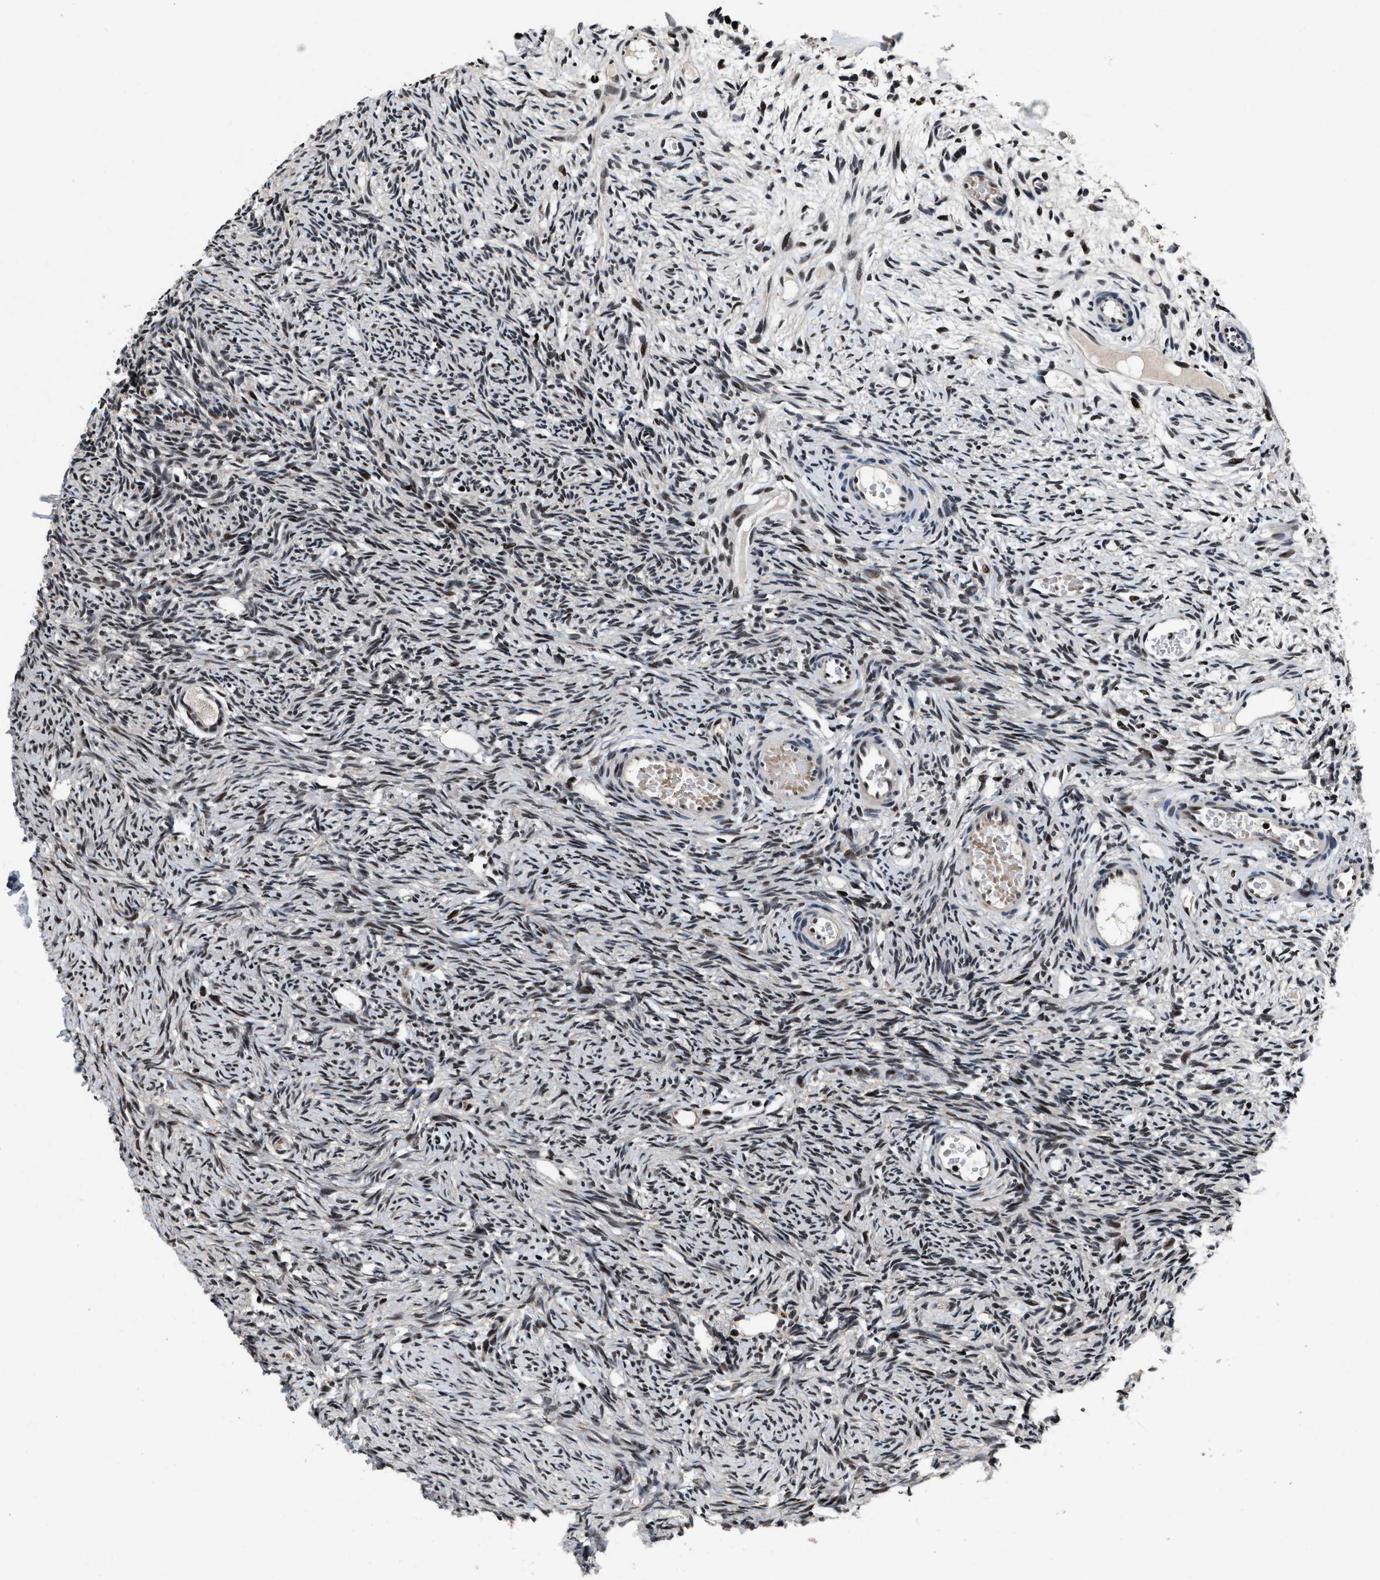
{"staining": {"intensity": "moderate", "quantity": "25%-75%", "location": "nuclear"}, "tissue": "ovary", "cell_type": "Follicle cells", "image_type": "normal", "snomed": [{"axis": "morphology", "description": "Normal tissue, NOS"}, {"axis": "topography", "description": "Ovary"}], "caption": "A brown stain highlights moderate nuclear staining of a protein in follicle cells of normal ovary.", "gene": "ZNF233", "patient": {"sex": "female", "age": 33}}